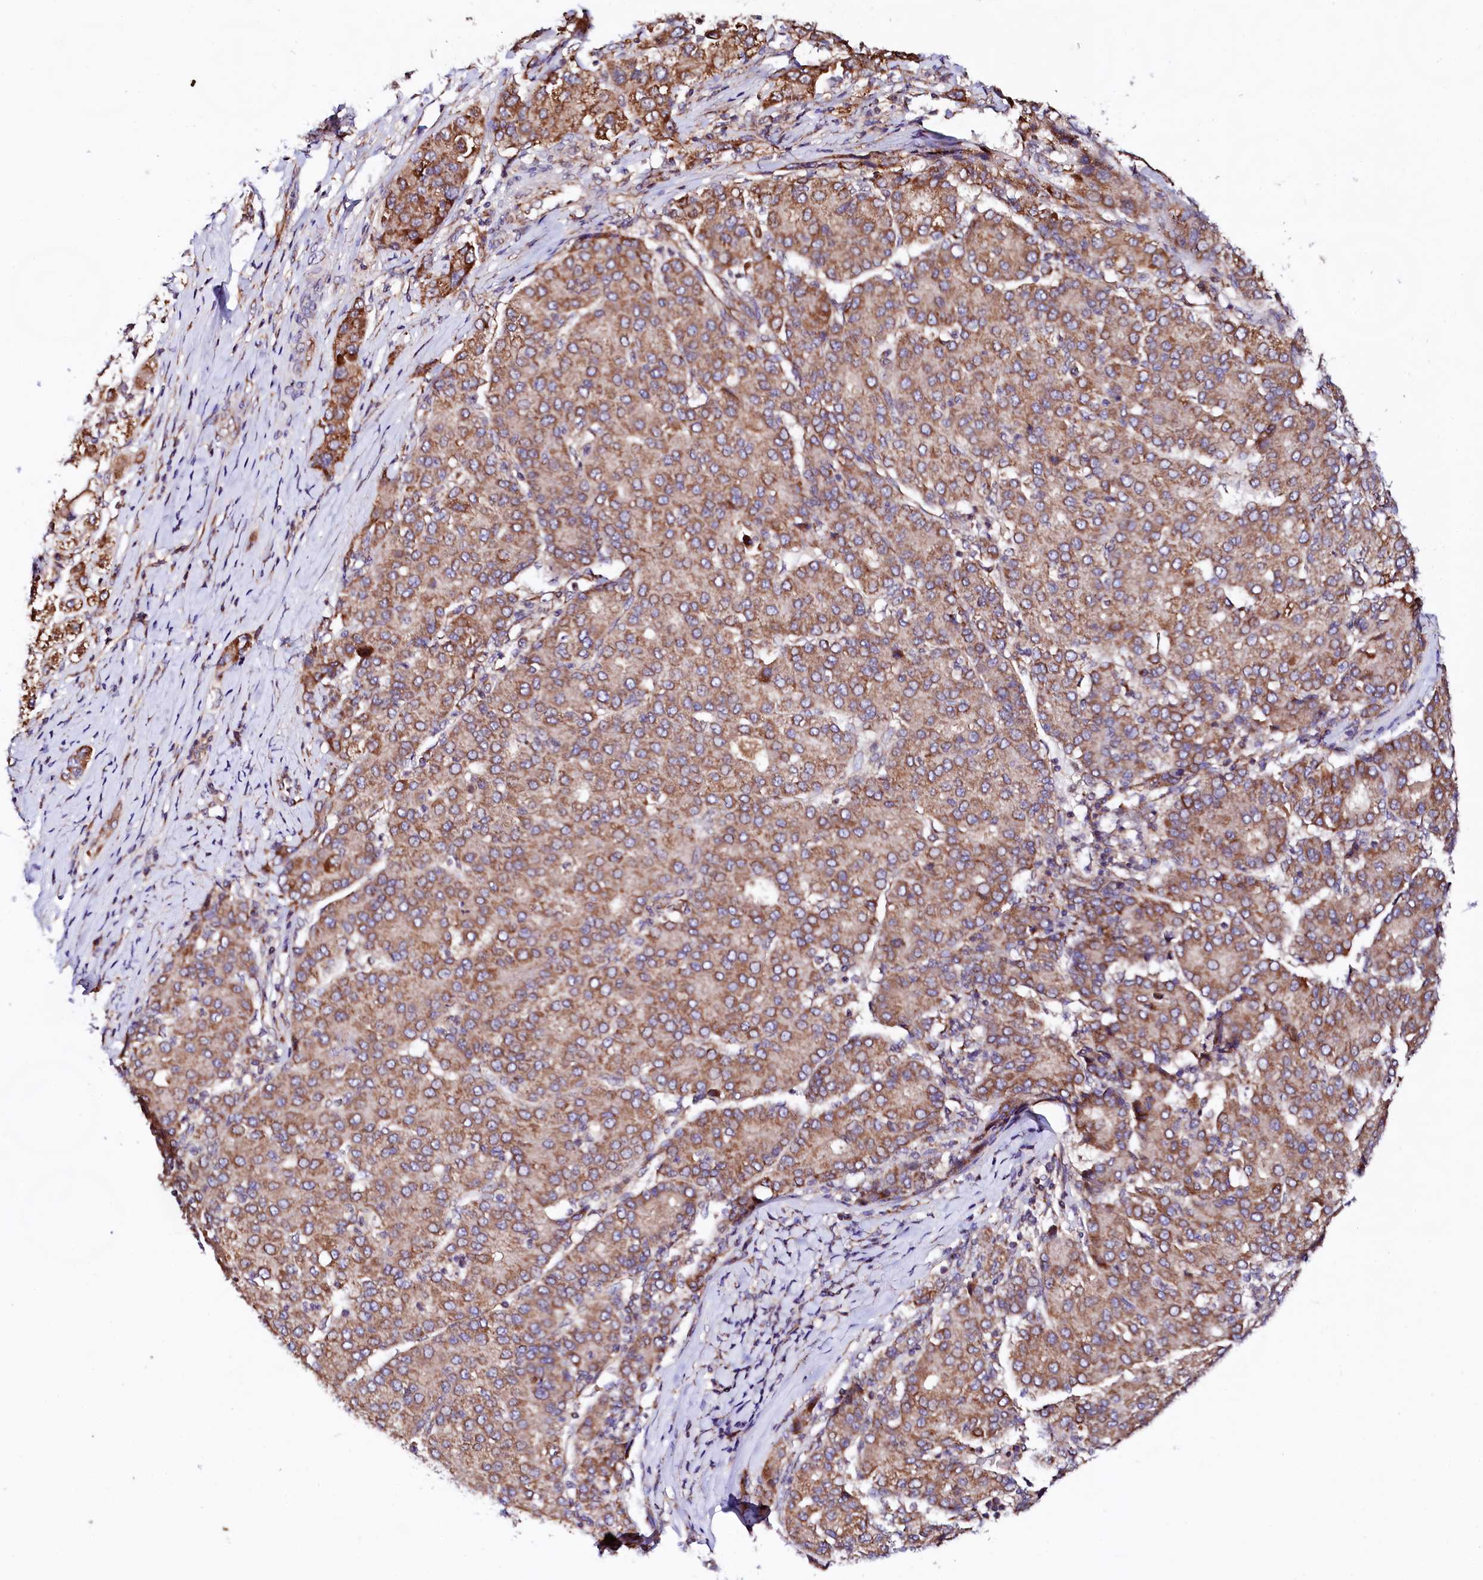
{"staining": {"intensity": "moderate", "quantity": ">75%", "location": "cytoplasmic/membranous"}, "tissue": "liver cancer", "cell_type": "Tumor cells", "image_type": "cancer", "snomed": [{"axis": "morphology", "description": "Carcinoma, Hepatocellular, NOS"}, {"axis": "topography", "description": "Liver"}], "caption": "Immunohistochemical staining of human liver cancer (hepatocellular carcinoma) displays moderate cytoplasmic/membranous protein staining in approximately >75% of tumor cells.", "gene": "UBE3C", "patient": {"sex": "male", "age": 65}}